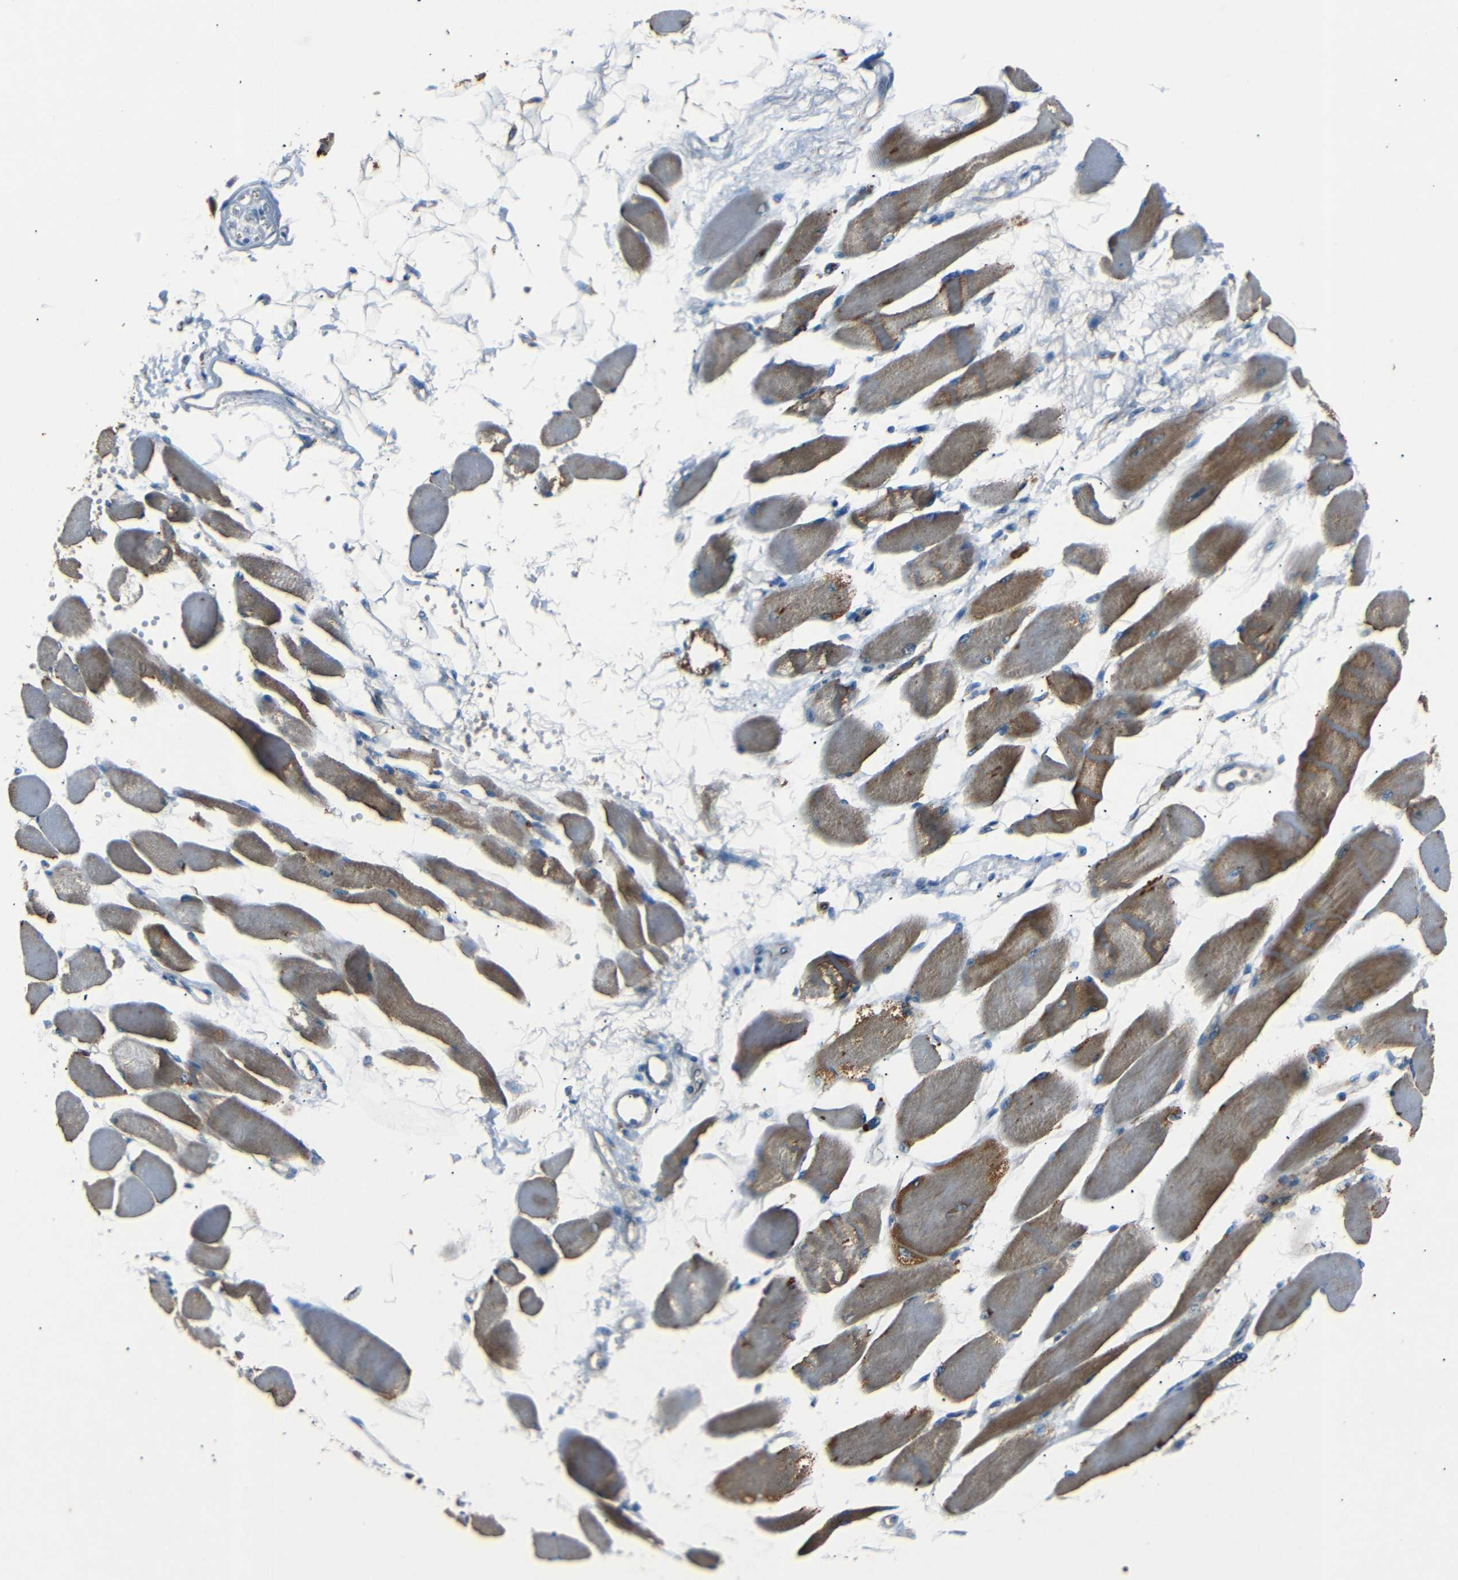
{"staining": {"intensity": "moderate", "quantity": ">75%", "location": "cytoplasmic/membranous"}, "tissue": "skeletal muscle", "cell_type": "Myocytes", "image_type": "normal", "snomed": [{"axis": "morphology", "description": "Normal tissue, NOS"}, {"axis": "topography", "description": "Skeletal muscle"}, {"axis": "topography", "description": "Peripheral nerve tissue"}], "caption": "Moderate cytoplasmic/membranous staining is seen in about >75% of myocytes in unremarkable skeletal muscle. (Stains: DAB in brown, nuclei in blue, Microscopy: brightfield microscopy at high magnification).", "gene": "NETO2", "patient": {"sex": "female", "age": 84}}